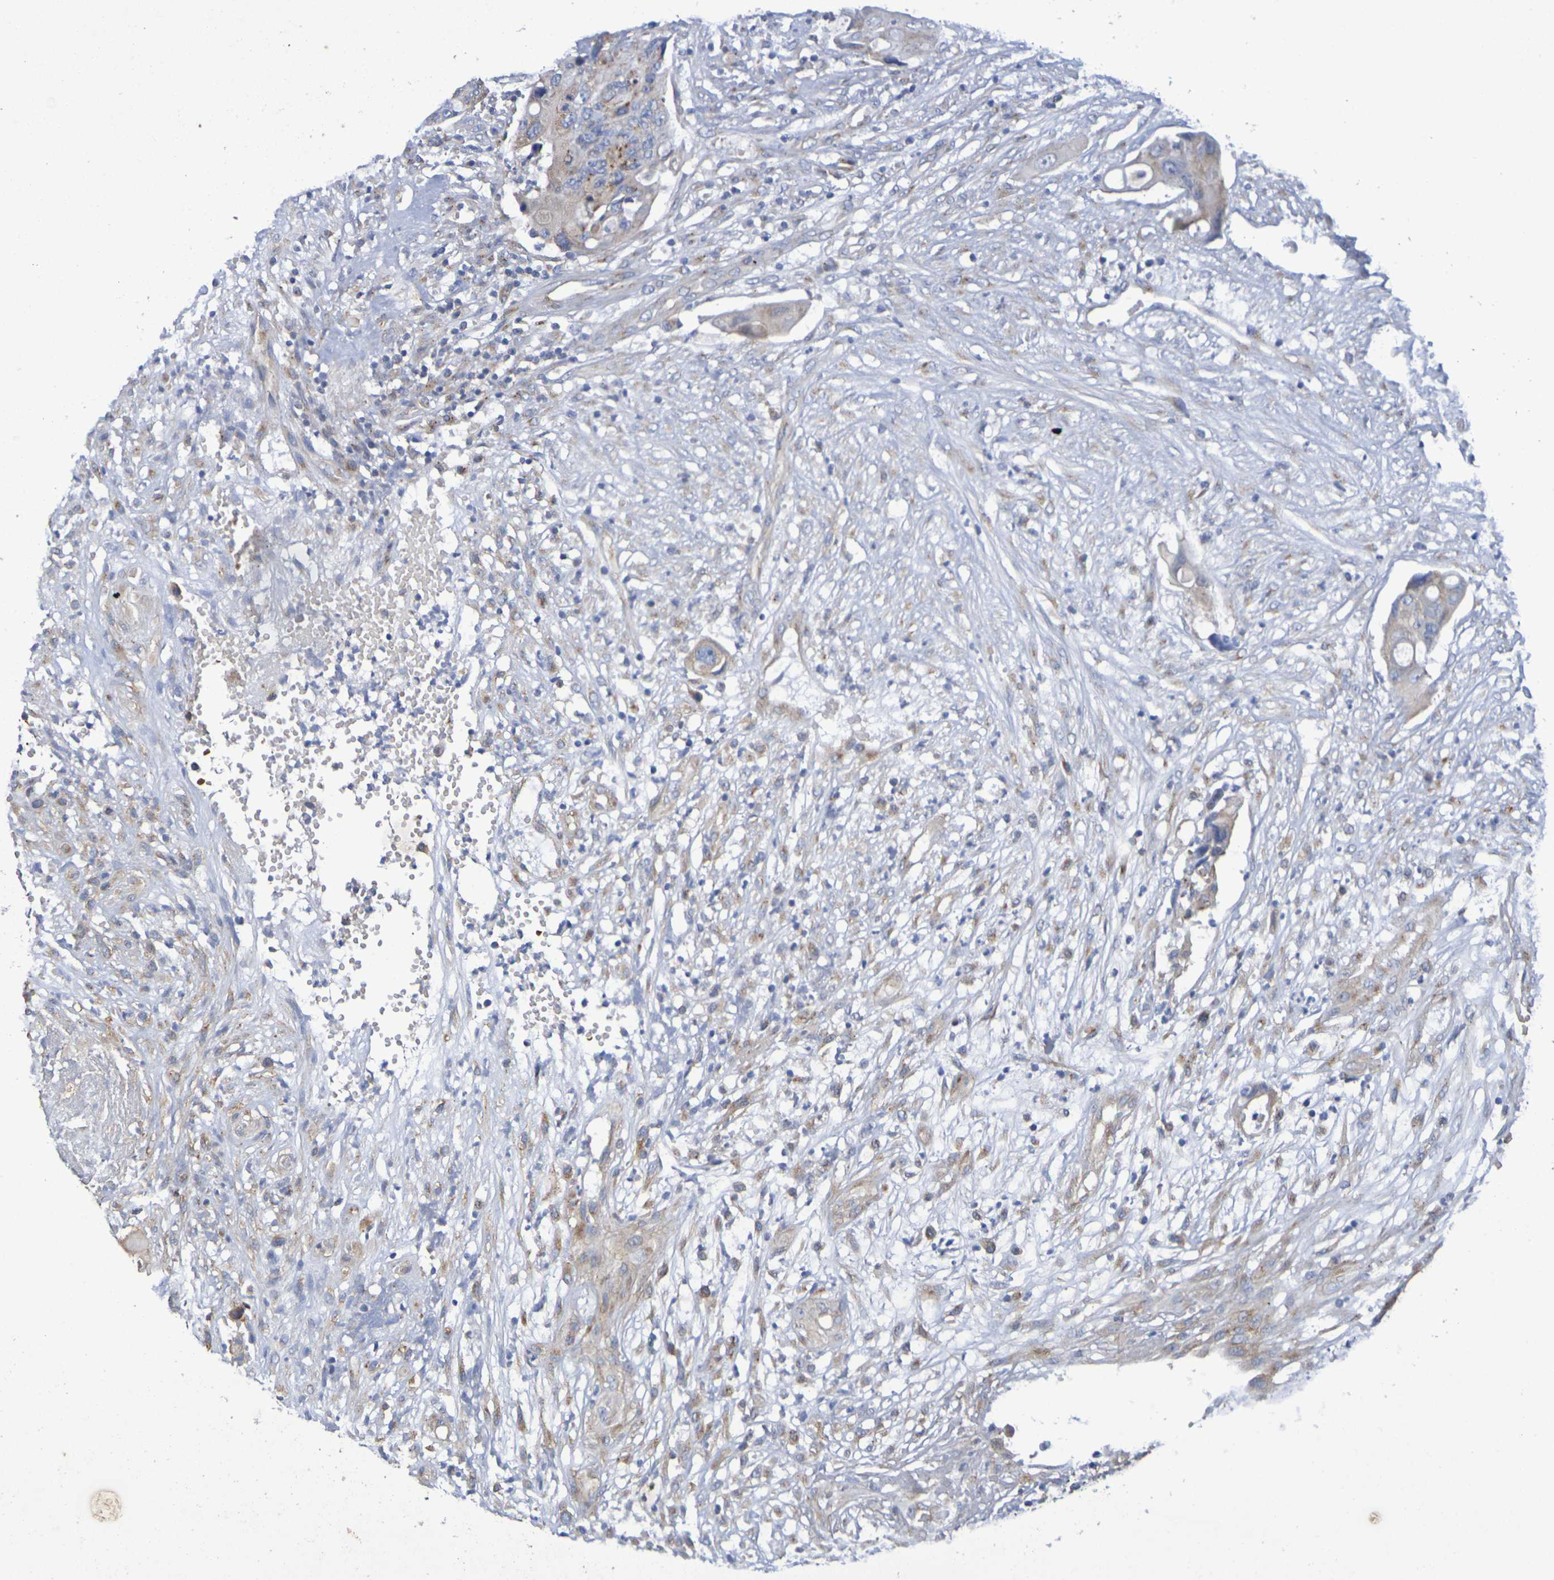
{"staining": {"intensity": "weak", "quantity": "<25%", "location": "cytoplasmic/membranous"}, "tissue": "colorectal cancer", "cell_type": "Tumor cells", "image_type": "cancer", "snomed": [{"axis": "morphology", "description": "Adenocarcinoma, NOS"}, {"axis": "topography", "description": "Colon"}], "caption": "Tumor cells are negative for protein expression in human adenocarcinoma (colorectal). (Stains: DAB (3,3'-diaminobenzidine) immunohistochemistry (IHC) with hematoxylin counter stain, Microscopy: brightfield microscopy at high magnification).", "gene": "DCP2", "patient": {"sex": "female", "age": 57}}